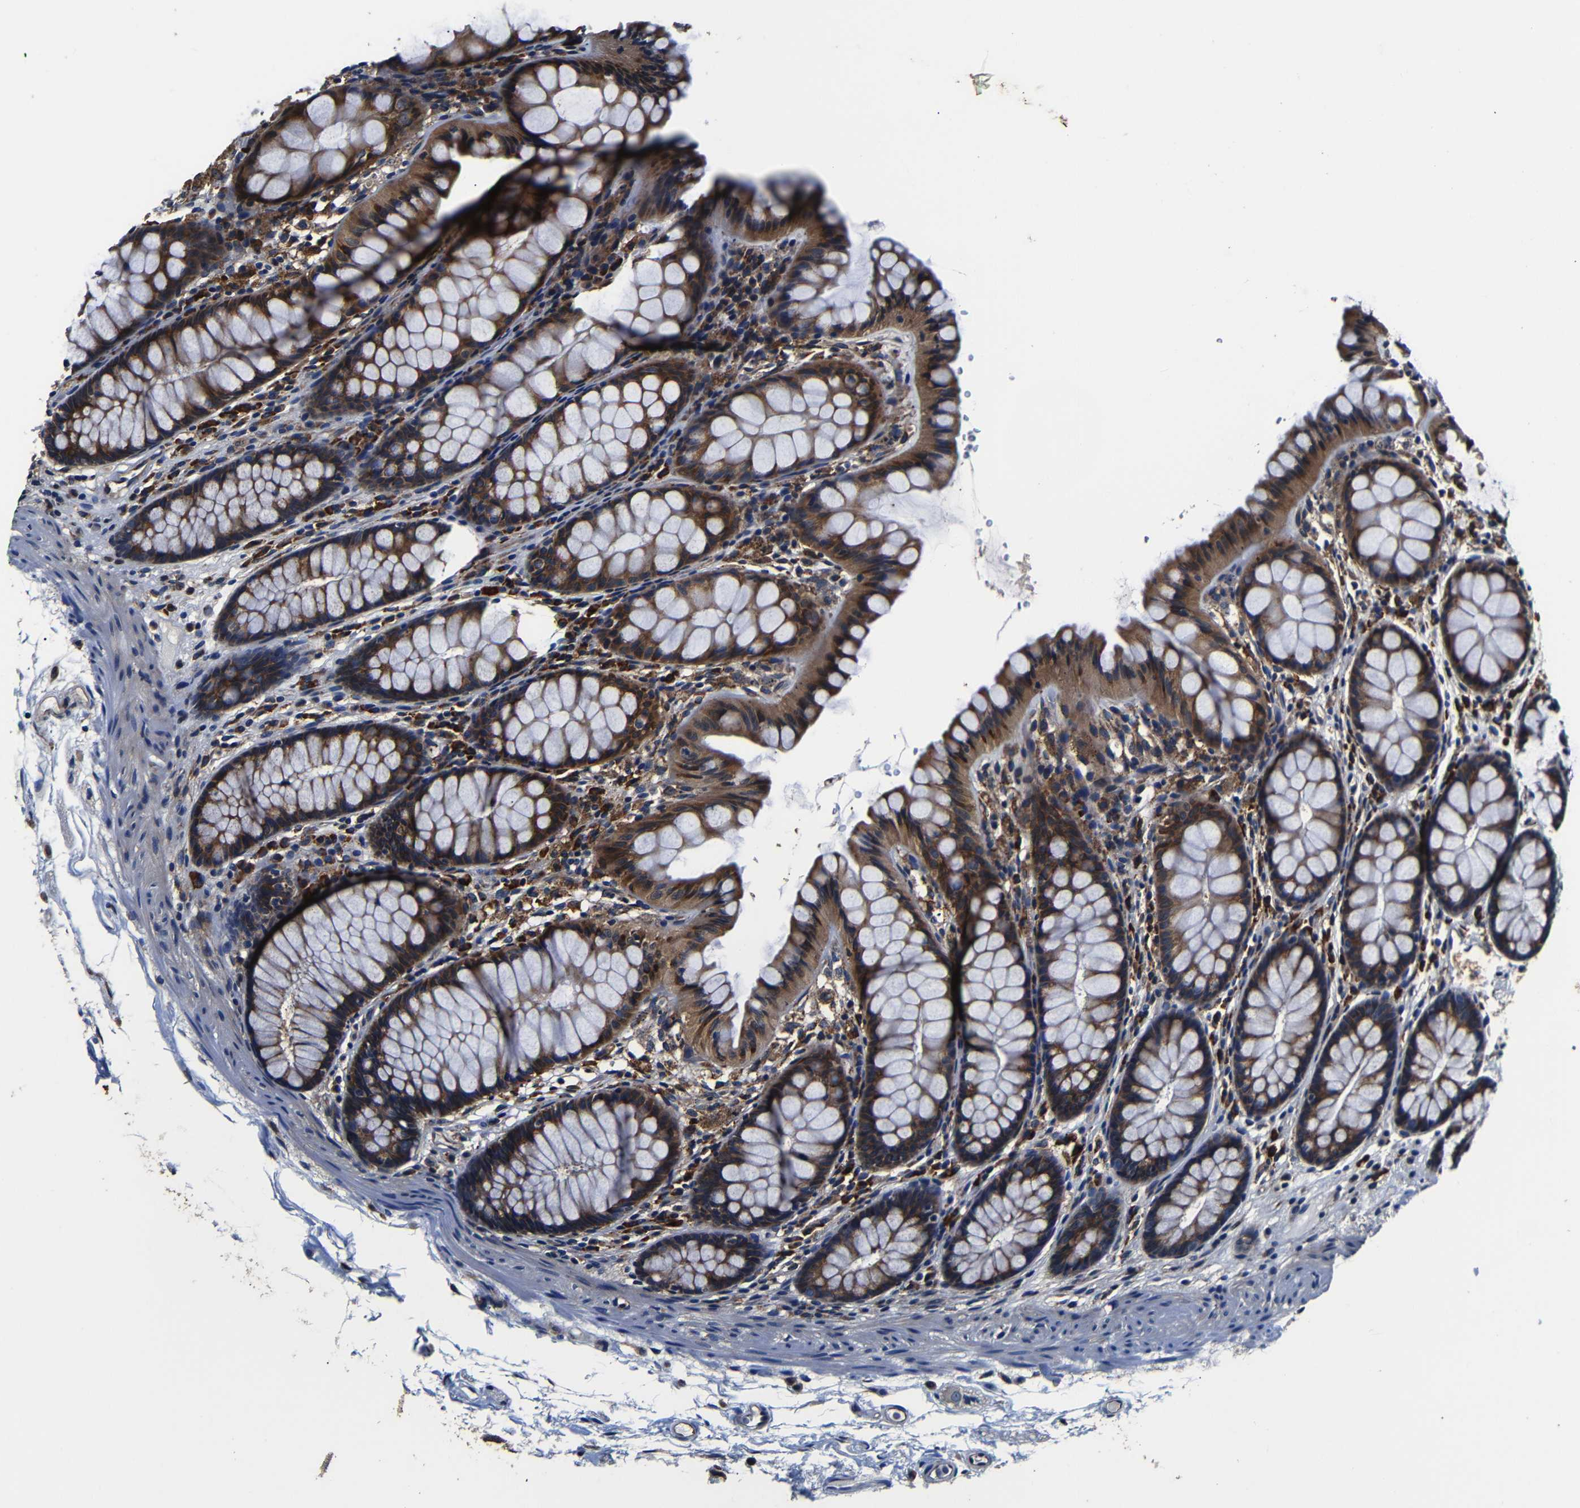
{"staining": {"intensity": "negative", "quantity": "none", "location": "none"}, "tissue": "colon", "cell_type": "Endothelial cells", "image_type": "normal", "snomed": [{"axis": "morphology", "description": "Normal tissue, NOS"}, {"axis": "topography", "description": "Colon"}], "caption": "Photomicrograph shows no protein expression in endothelial cells of unremarkable colon. The staining was performed using DAB (3,3'-diaminobenzidine) to visualize the protein expression in brown, while the nuclei were stained in blue with hematoxylin (Magnification: 20x).", "gene": "SCN9A", "patient": {"sex": "female", "age": 55}}